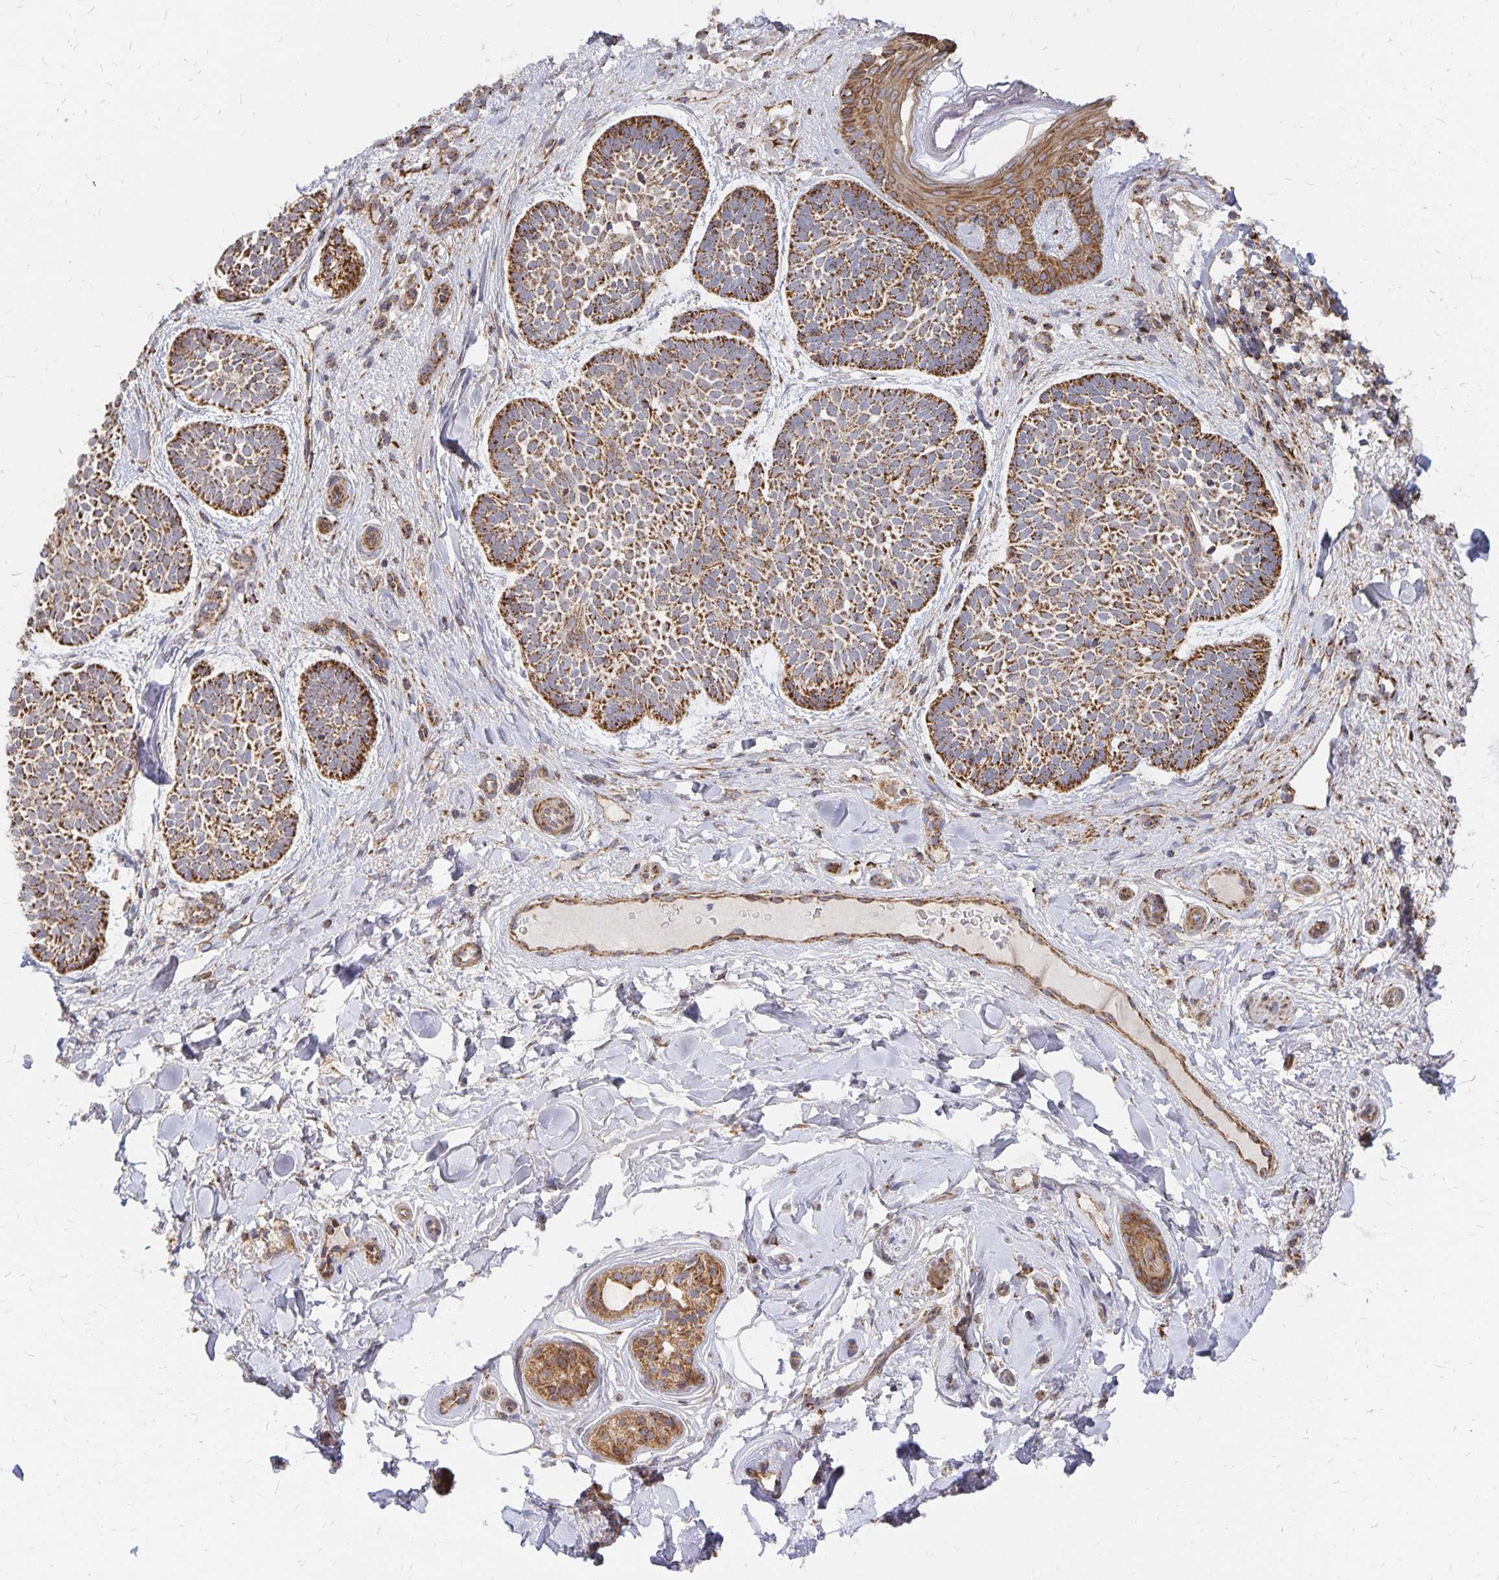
{"staining": {"intensity": "moderate", "quantity": ">75%", "location": "cytoplasmic/membranous"}, "tissue": "skin cancer", "cell_type": "Tumor cells", "image_type": "cancer", "snomed": [{"axis": "morphology", "description": "Basal cell carcinoma"}, {"axis": "topography", "description": "Skin"}], "caption": "Human skin cancer (basal cell carcinoma) stained for a protein (brown) demonstrates moderate cytoplasmic/membranous positive positivity in approximately >75% of tumor cells.", "gene": "STOML2", "patient": {"sex": "male", "age": 89}}